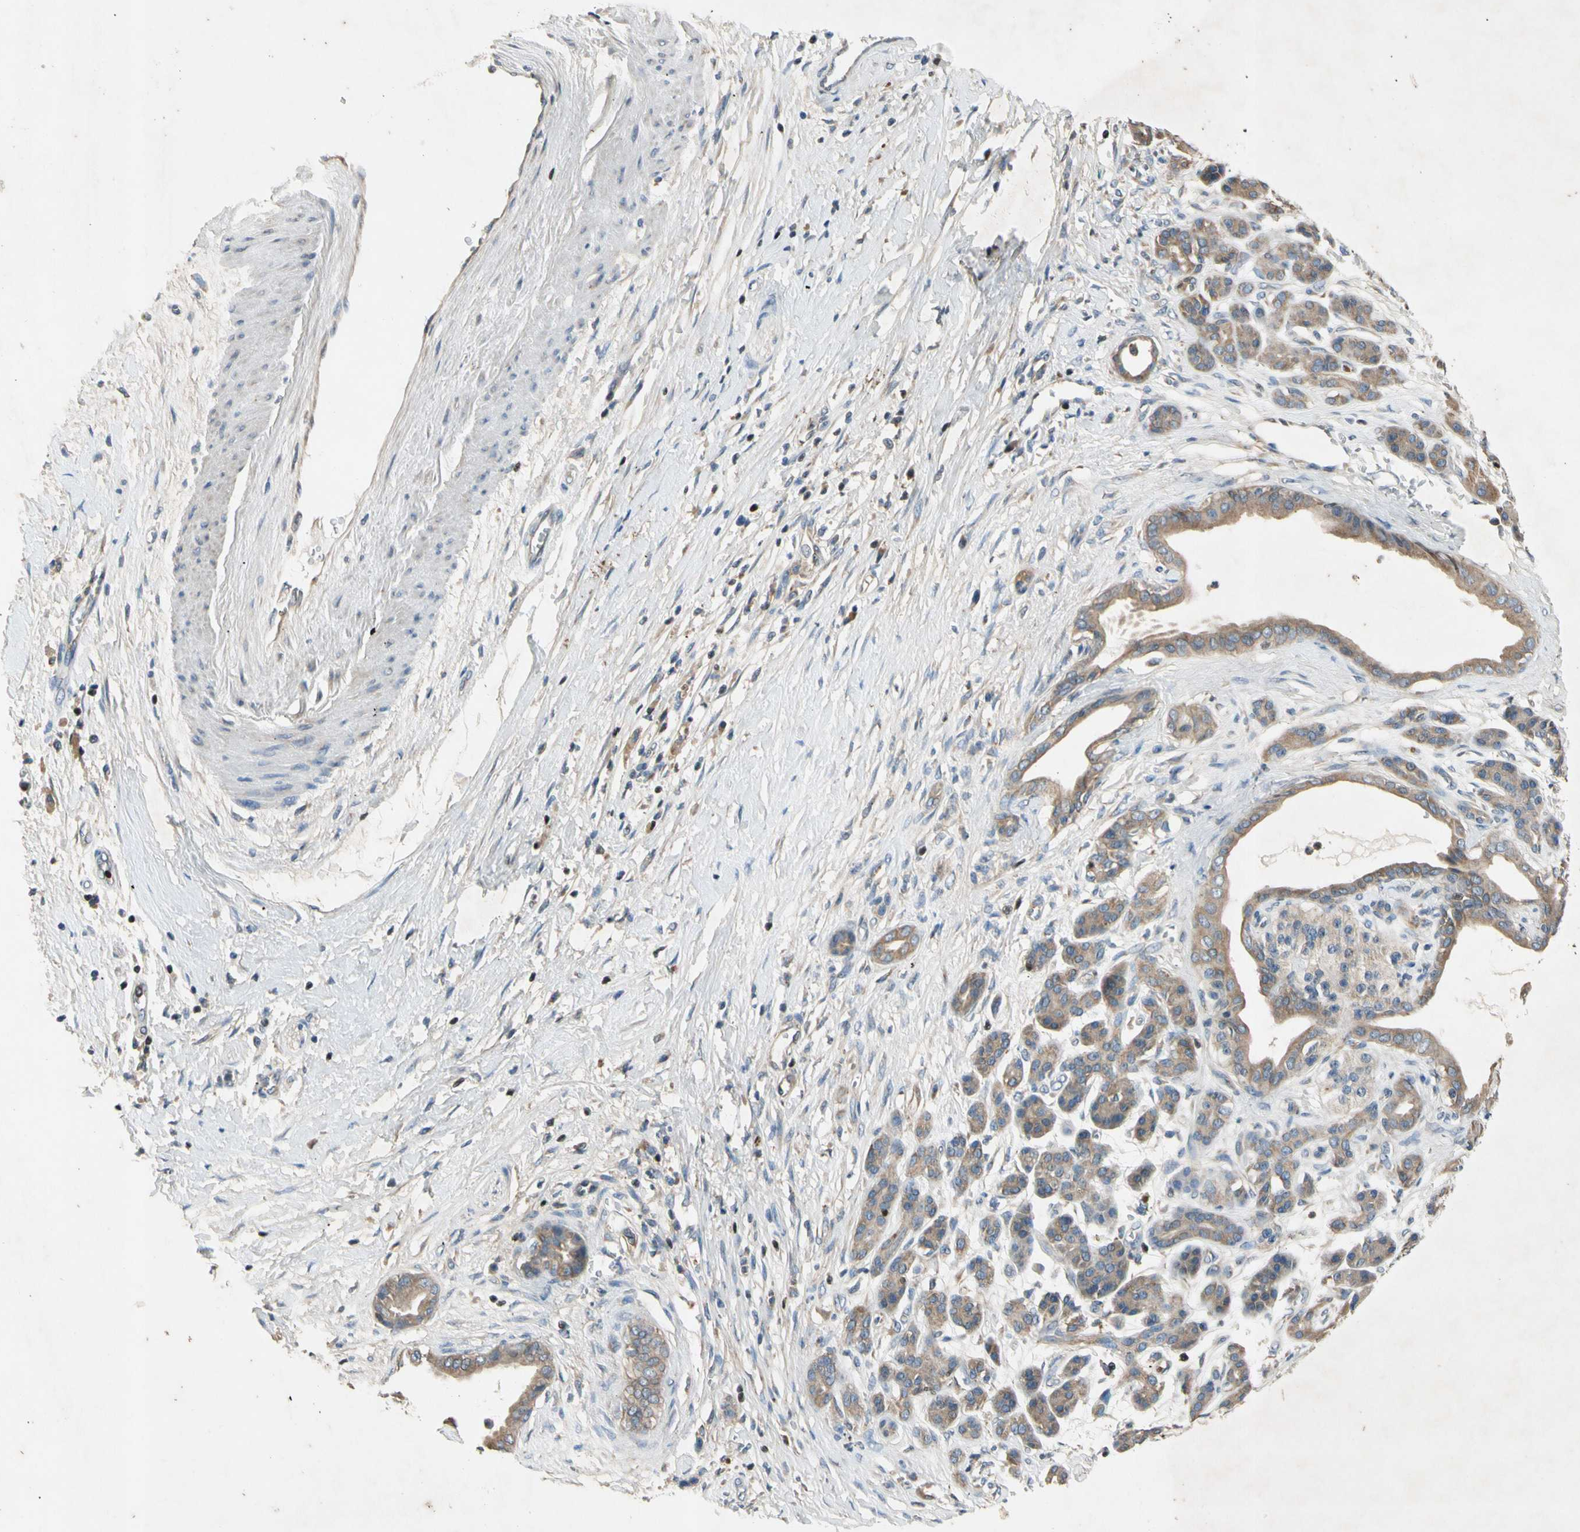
{"staining": {"intensity": "weak", "quantity": ">75%", "location": "cytoplasmic/membranous"}, "tissue": "pancreatic cancer", "cell_type": "Tumor cells", "image_type": "cancer", "snomed": [{"axis": "morphology", "description": "Adenocarcinoma, NOS"}, {"axis": "topography", "description": "Pancreas"}], "caption": "Tumor cells reveal low levels of weak cytoplasmic/membranous expression in about >75% of cells in human pancreatic cancer.", "gene": "TBX21", "patient": {"sex": "male", "age": 59}}